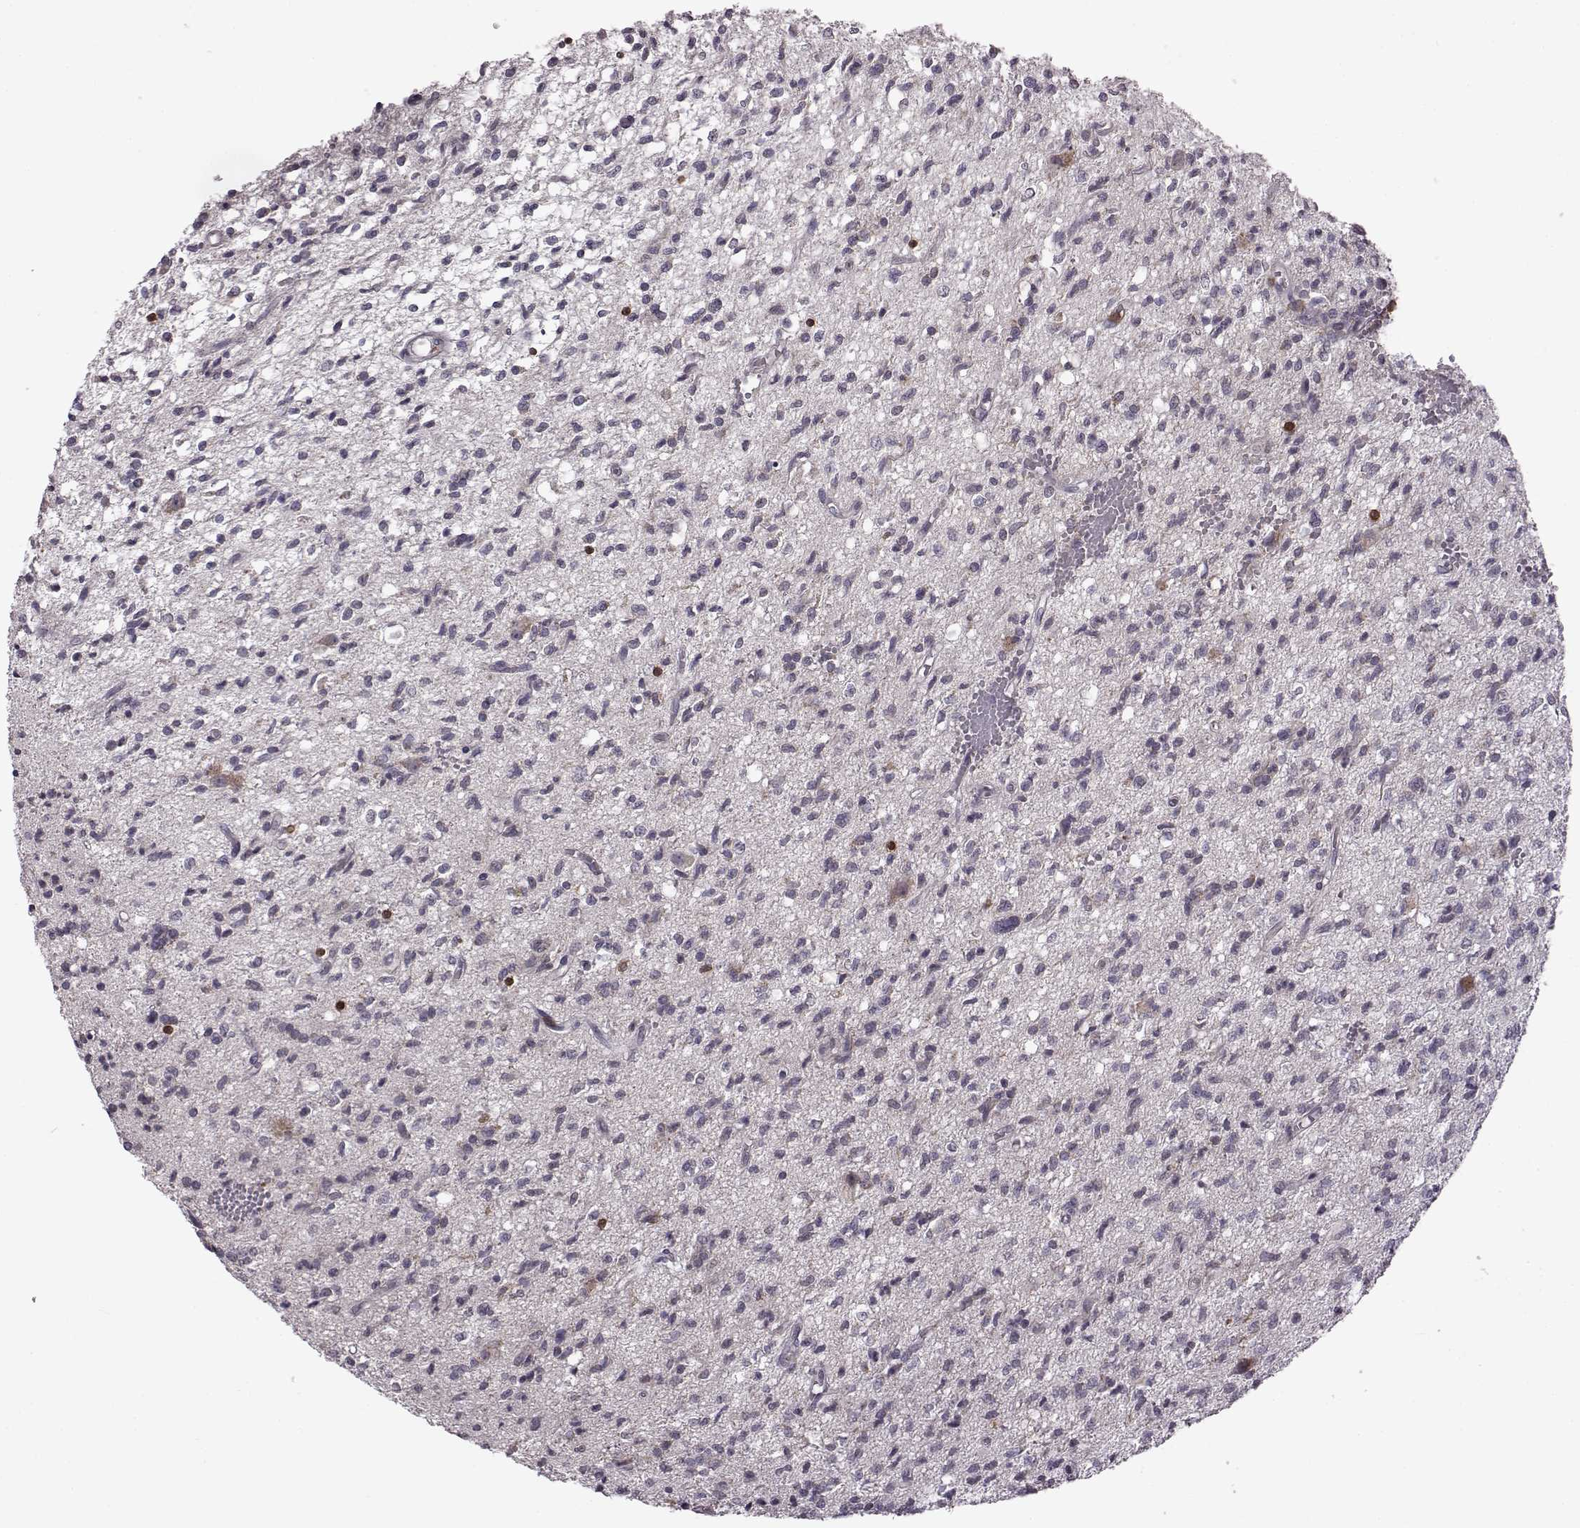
{"staining": {"intensity": "negative", "quantity": "none", "location": "none"}, "tissue": "glioma", "cell_type": "Tumor cells", "image_type": "cancer", "snomed": [{"axis": "morphology", "description": "Glioma, malignant, Low grade"}, {"axis": "topography", "description": "Brain"}], "caption": "Immunohistochemistry image of neoplastic tissue: glioma stained with DAB (3,3'-diaminobenzidine) demonstrates no significant protein staining in tumor cells. The staining was performed using DAB to visualize the protein expression in brown, while the nuclei were stained in blue with hematoxylin (Magnification: 20x).", "gene": "DOK2", "patient": {"sex": "male", "age": 64}}